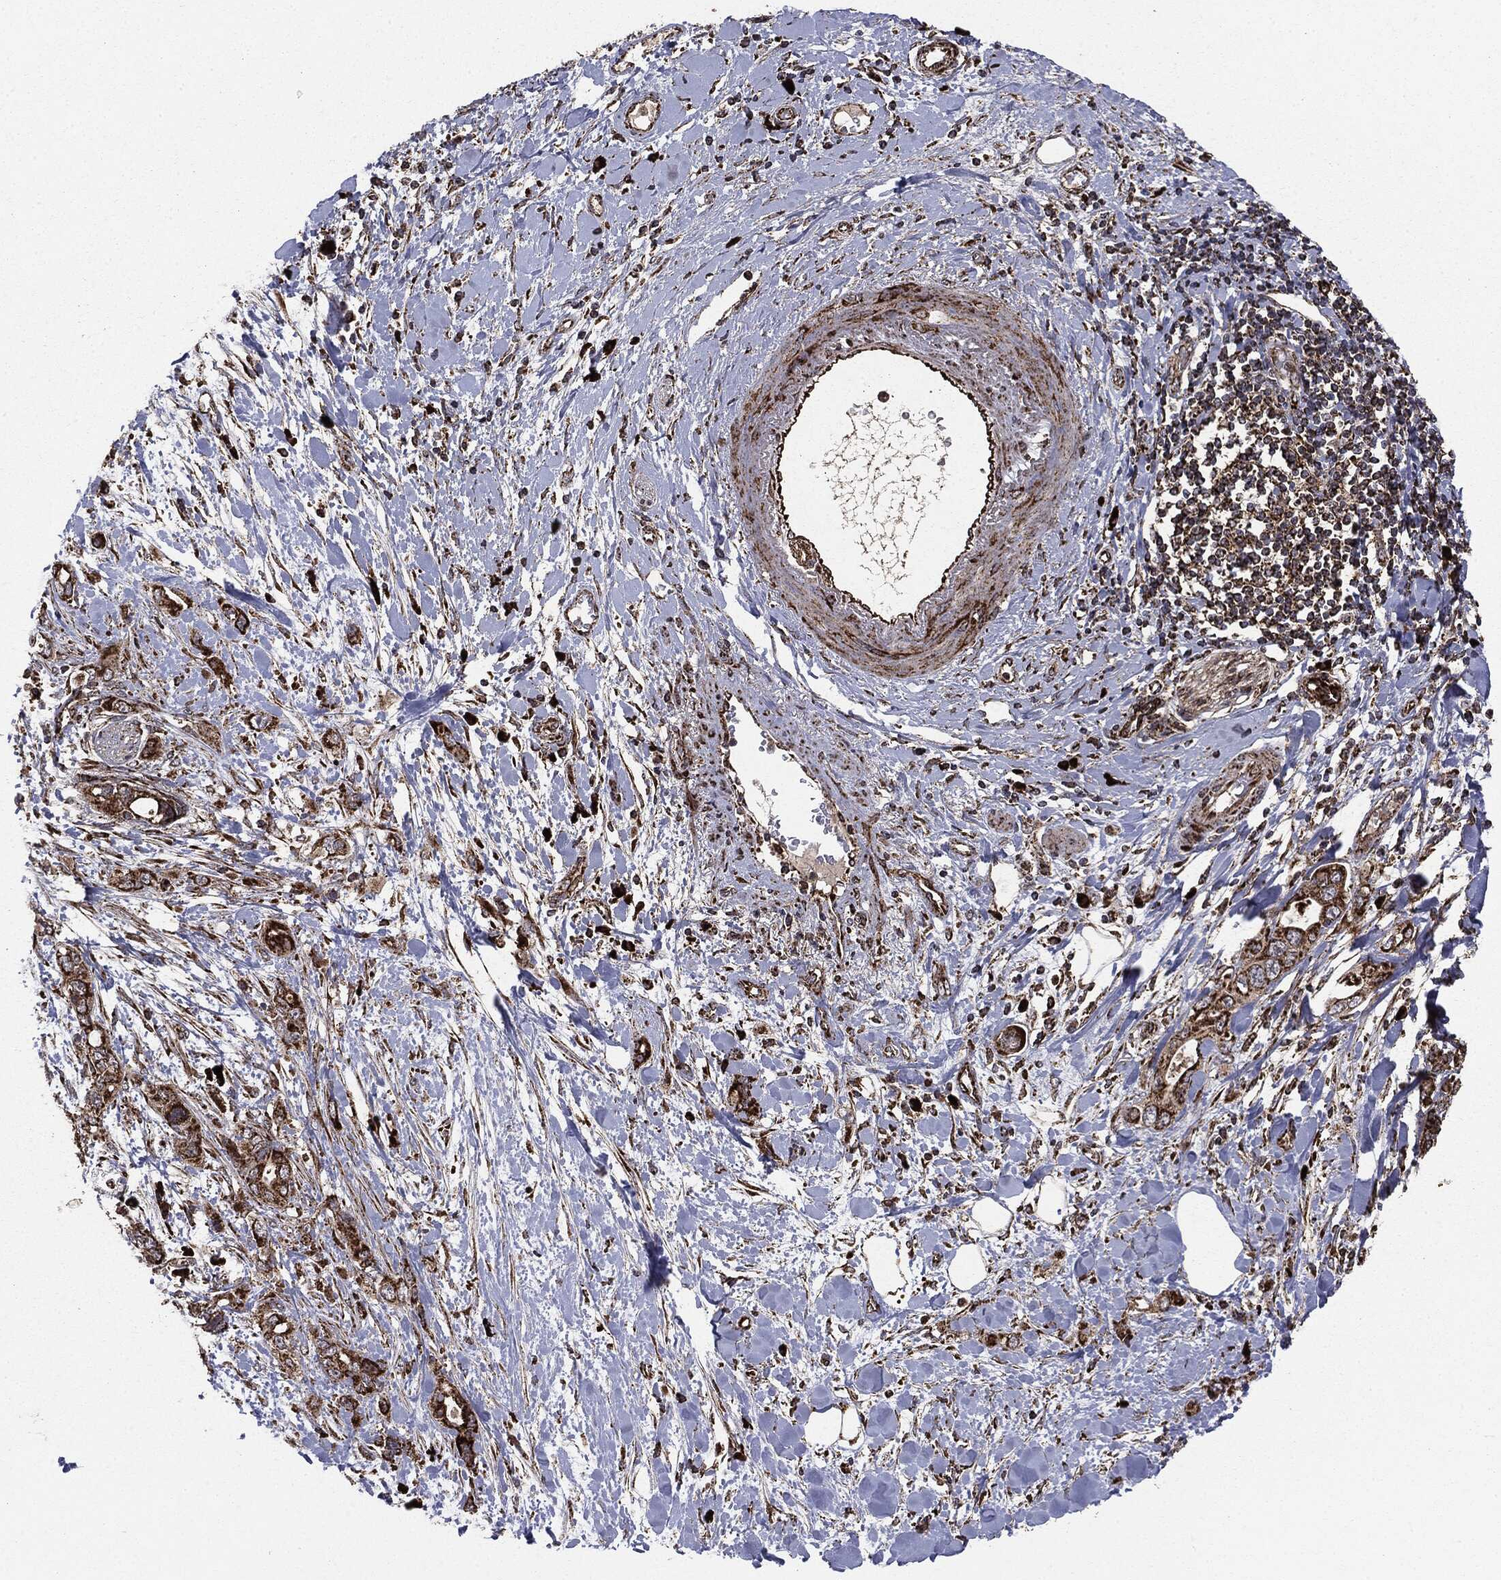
{"staining": {"intensity": "strong", "quantity": ">75%", "location": "cytoplasmic/membranous"}, "tissue": "pancreatic cancer", "cell_type": "Tumor cells", "image_type": "cancer", "snomed": [{"axis": "morphology", "description": "Adenocarcinoma, NOS"}, {"axis": "topography", "description": "Pancreas"}], "caption": "This image demonstrates adenocarcinoma (pancreatic) stained with immunohistochemistry to label a protein in brown. The cytoplasmic/membranous of tumor cells show strong positivity for the protein. Nuclei are counter-stained blue.", "gene": "MAP2K1", "patient": {"sex": "female", "age": 56}}